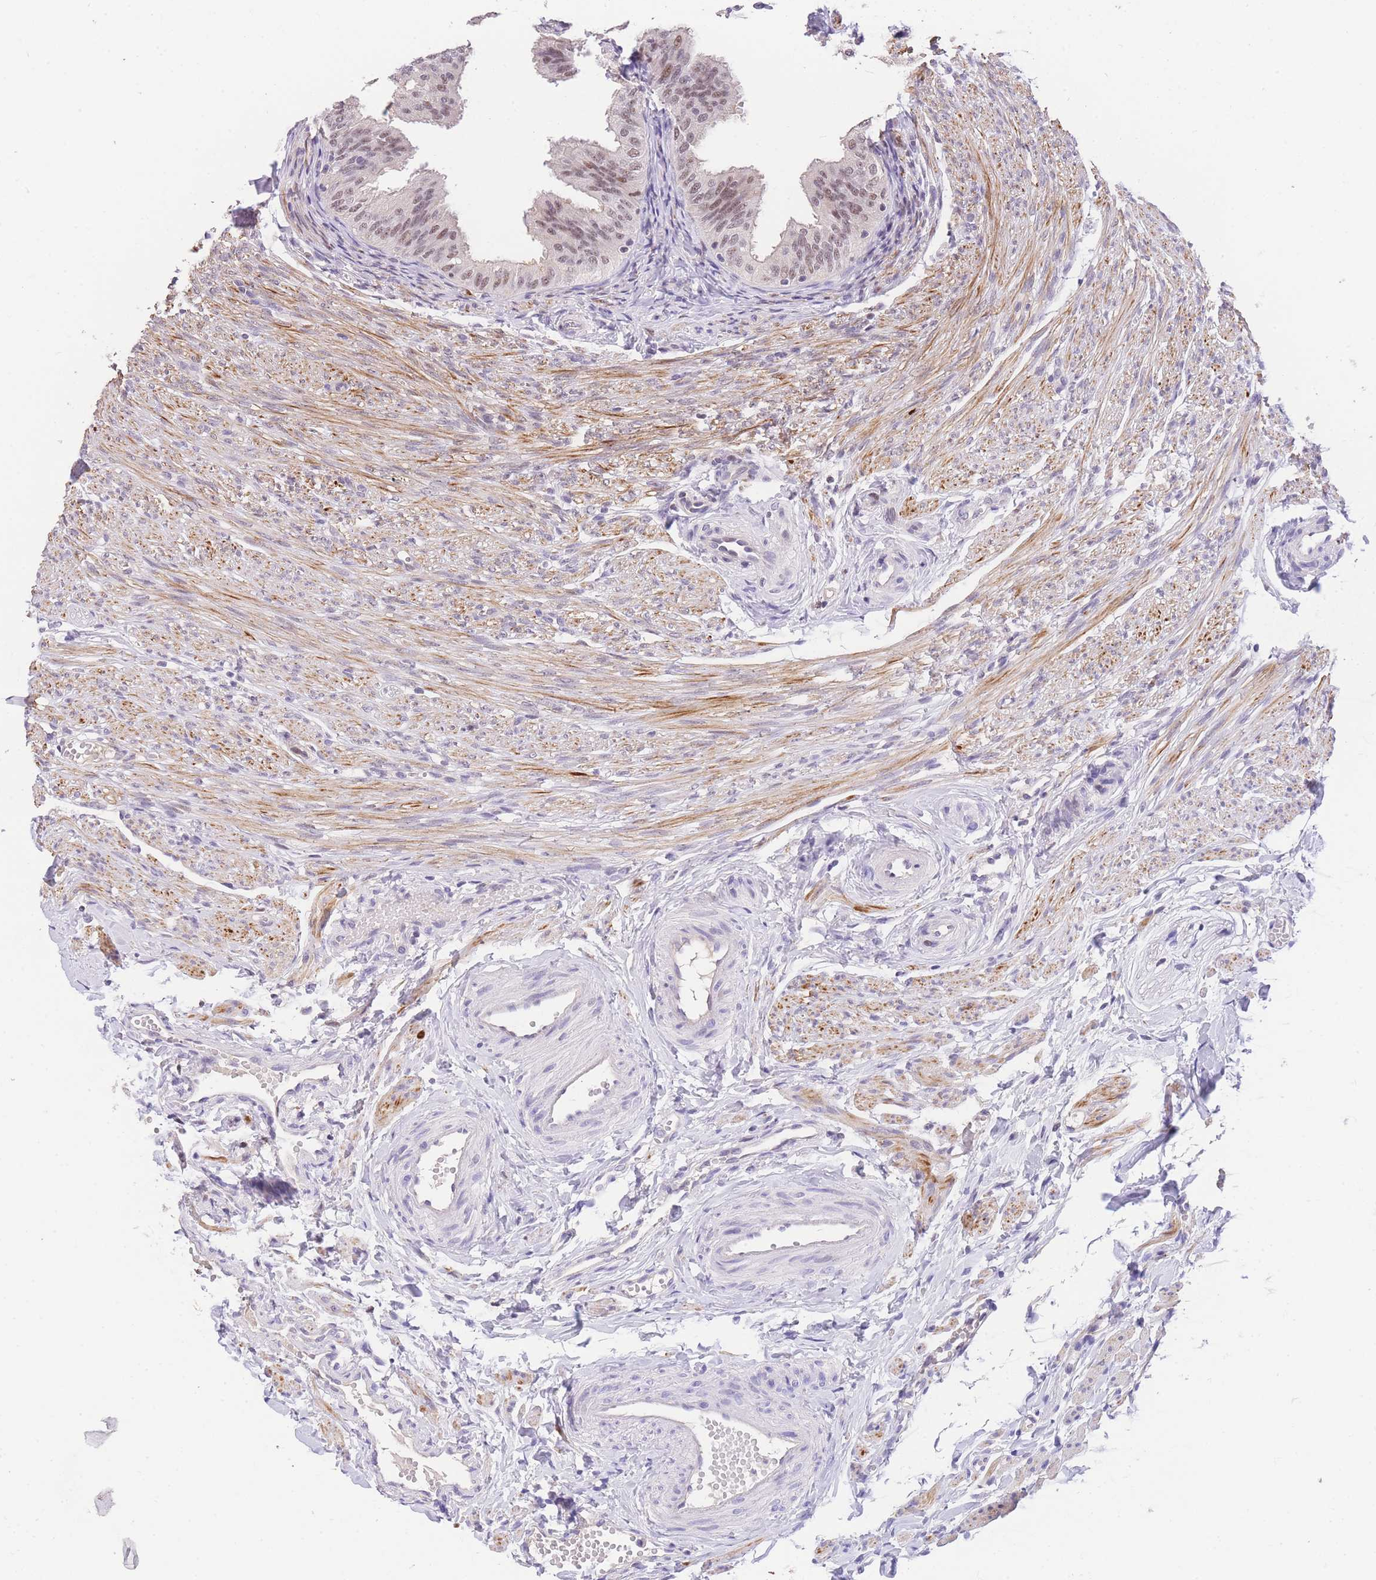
{"staining": {"intensity": "weak", "quantity": "25%-75%", "location": "nuclear"}, "tissue": "fallopian tube", "cell_type": "Glandular cells", "image_type": "normal", "snomed": [{"axis": "morphology", "description": "Normal tissue, NOS"}, {"axis": "topography", "description": "Fallopian tube"}], "caption": "Fallopian tube stained with DAB (3,3'-diaminobenzidine) IHC demonstrates low levels of weak nuclear positivity in approximately 25%-75% of glandular cells.", "gene": "SLC35F2", "patient": {"sex": "female", "age": 35}}